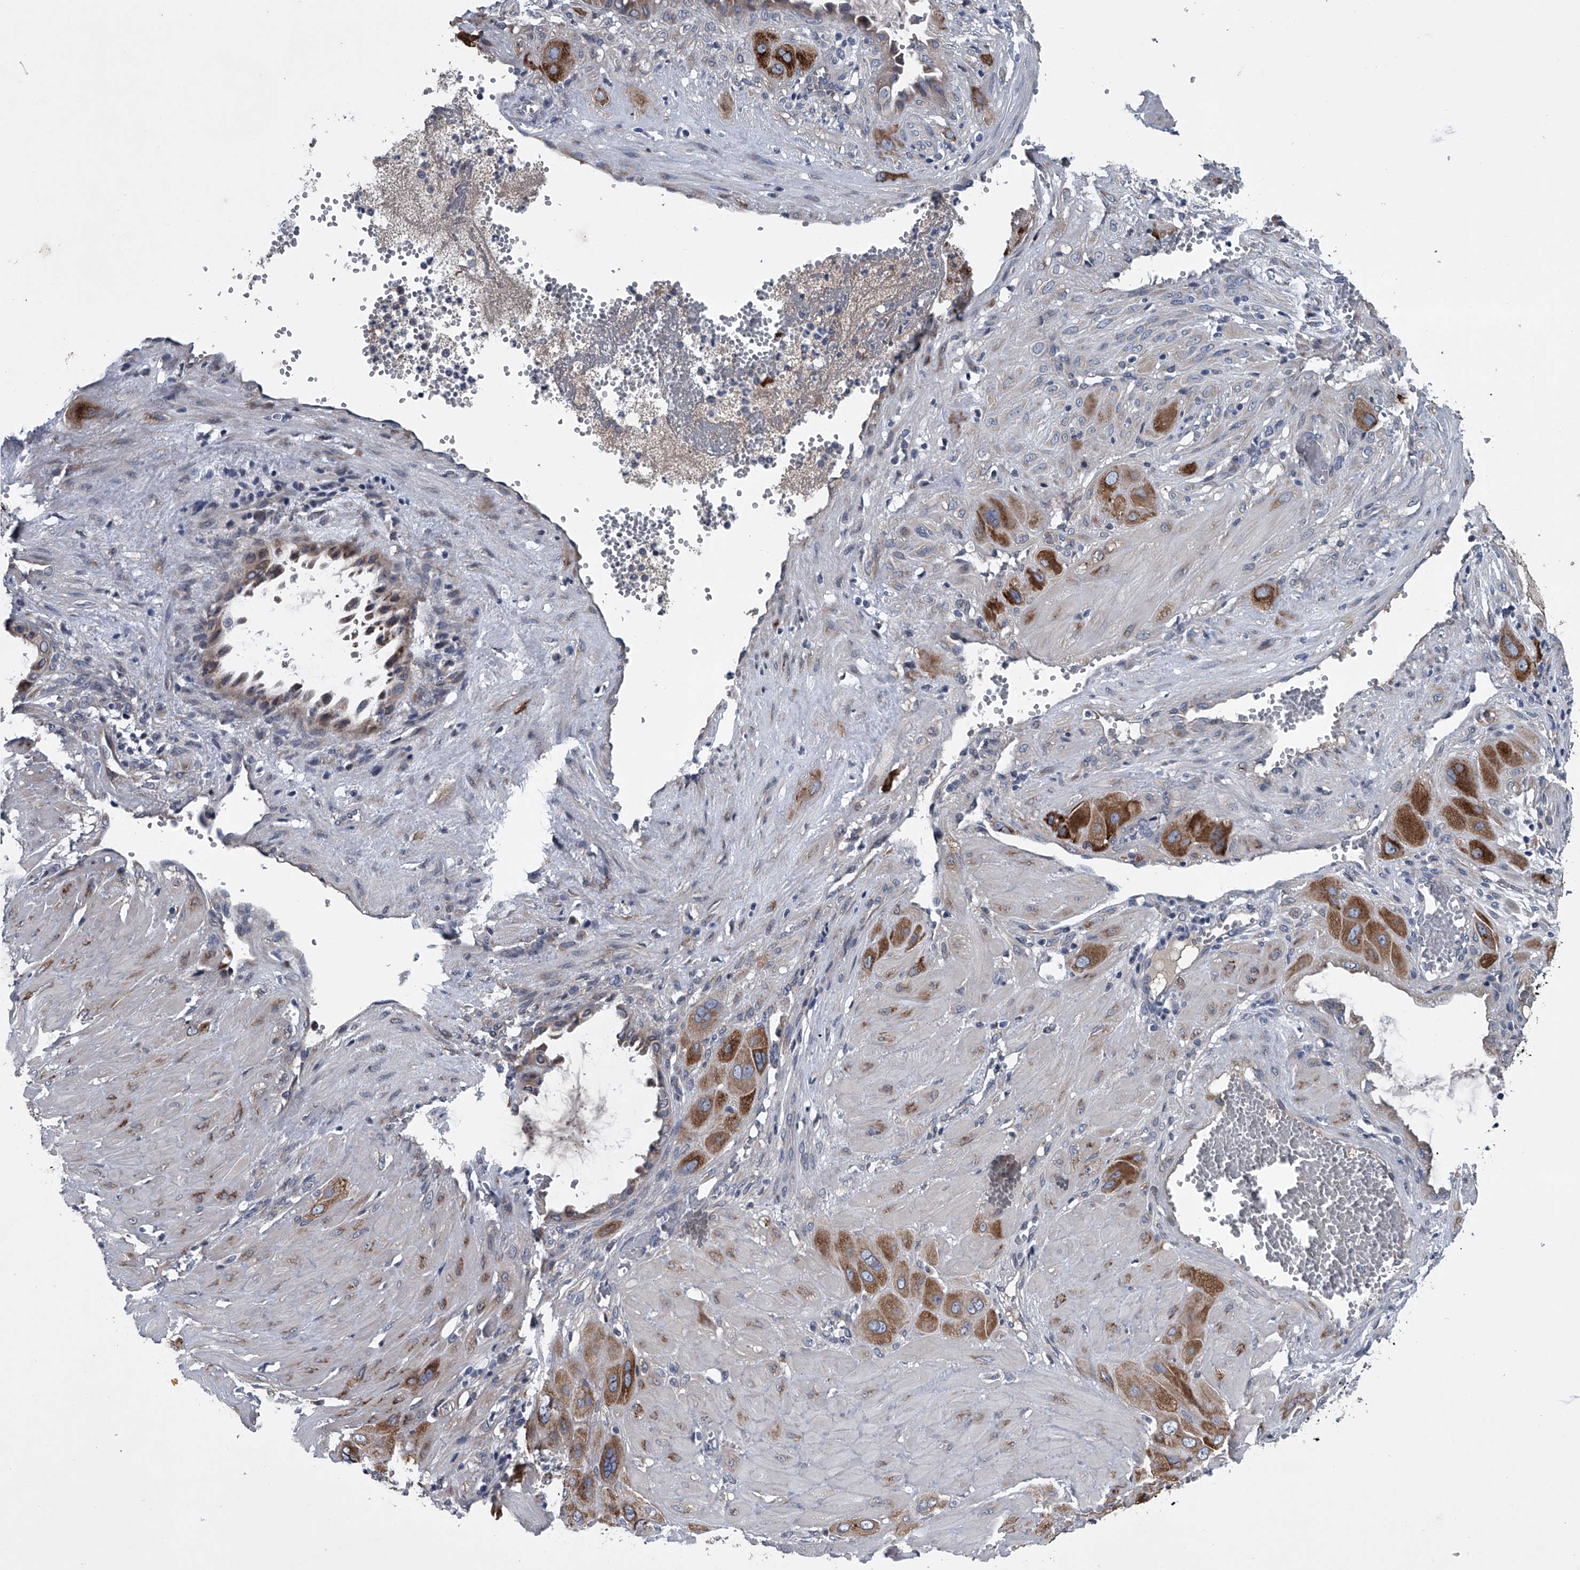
{"staining": {"intensity": "strong", "quantity": ">75%", "location": "cytoplasmic/membranous"}, "tissue": "cervical cancer", "cell_type": "Tumor cells", "image_type": "cancer", "snomed": [{"axis": "morphology", "description": "Squamous cell carcinoma, NOS"}, {"axis": "topography", "description": "Cervix"}], "caption": "A micrograph showing strong cytoplasmic/membranous positivity in approximately >75% of tumor cells in squamous cell carcinoma (cervical), as visualized by brown immunohistochemical staining.", "gene": "ABCG1", "patient": {"sex": "female", "age": 34}}